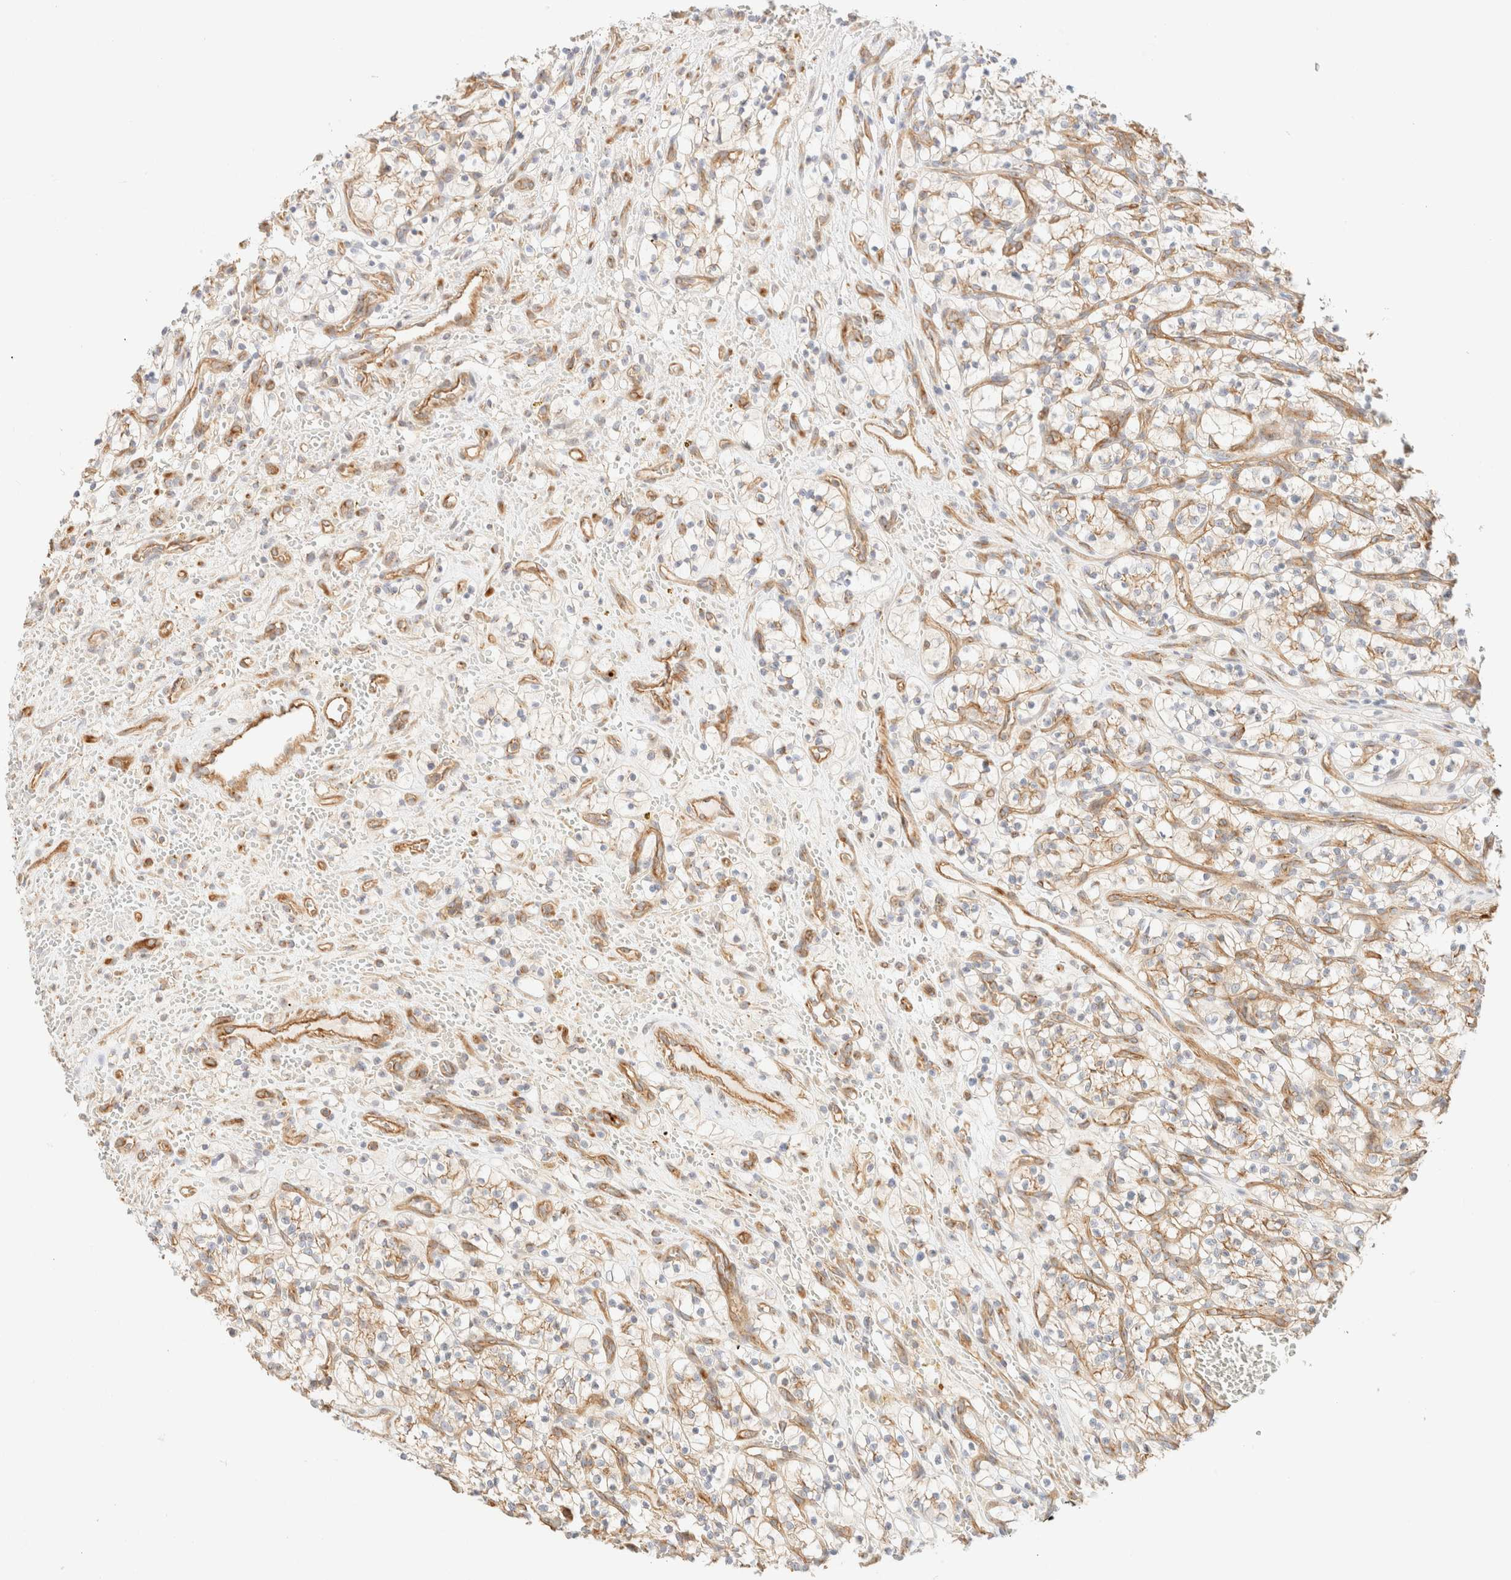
{"staining": {"intensity": "negative", "quantity": "none", "location": "none"}, "tissue": "renal cancer", "cell_type": "Tumor cells", "image_type": "cancer", "snomed": [{"axis": "morphology", "description": "Adenocarcinoma, NOS"}, {"axis": "topography", "description": "Kidney"}], "caption": "Renal cancer (adenocarcinoma) was stained to show a protein in brown. There is no significant expression in tumor cells.", "gene": "MYO10", "patient": {"sex": "female", "age": 57}}